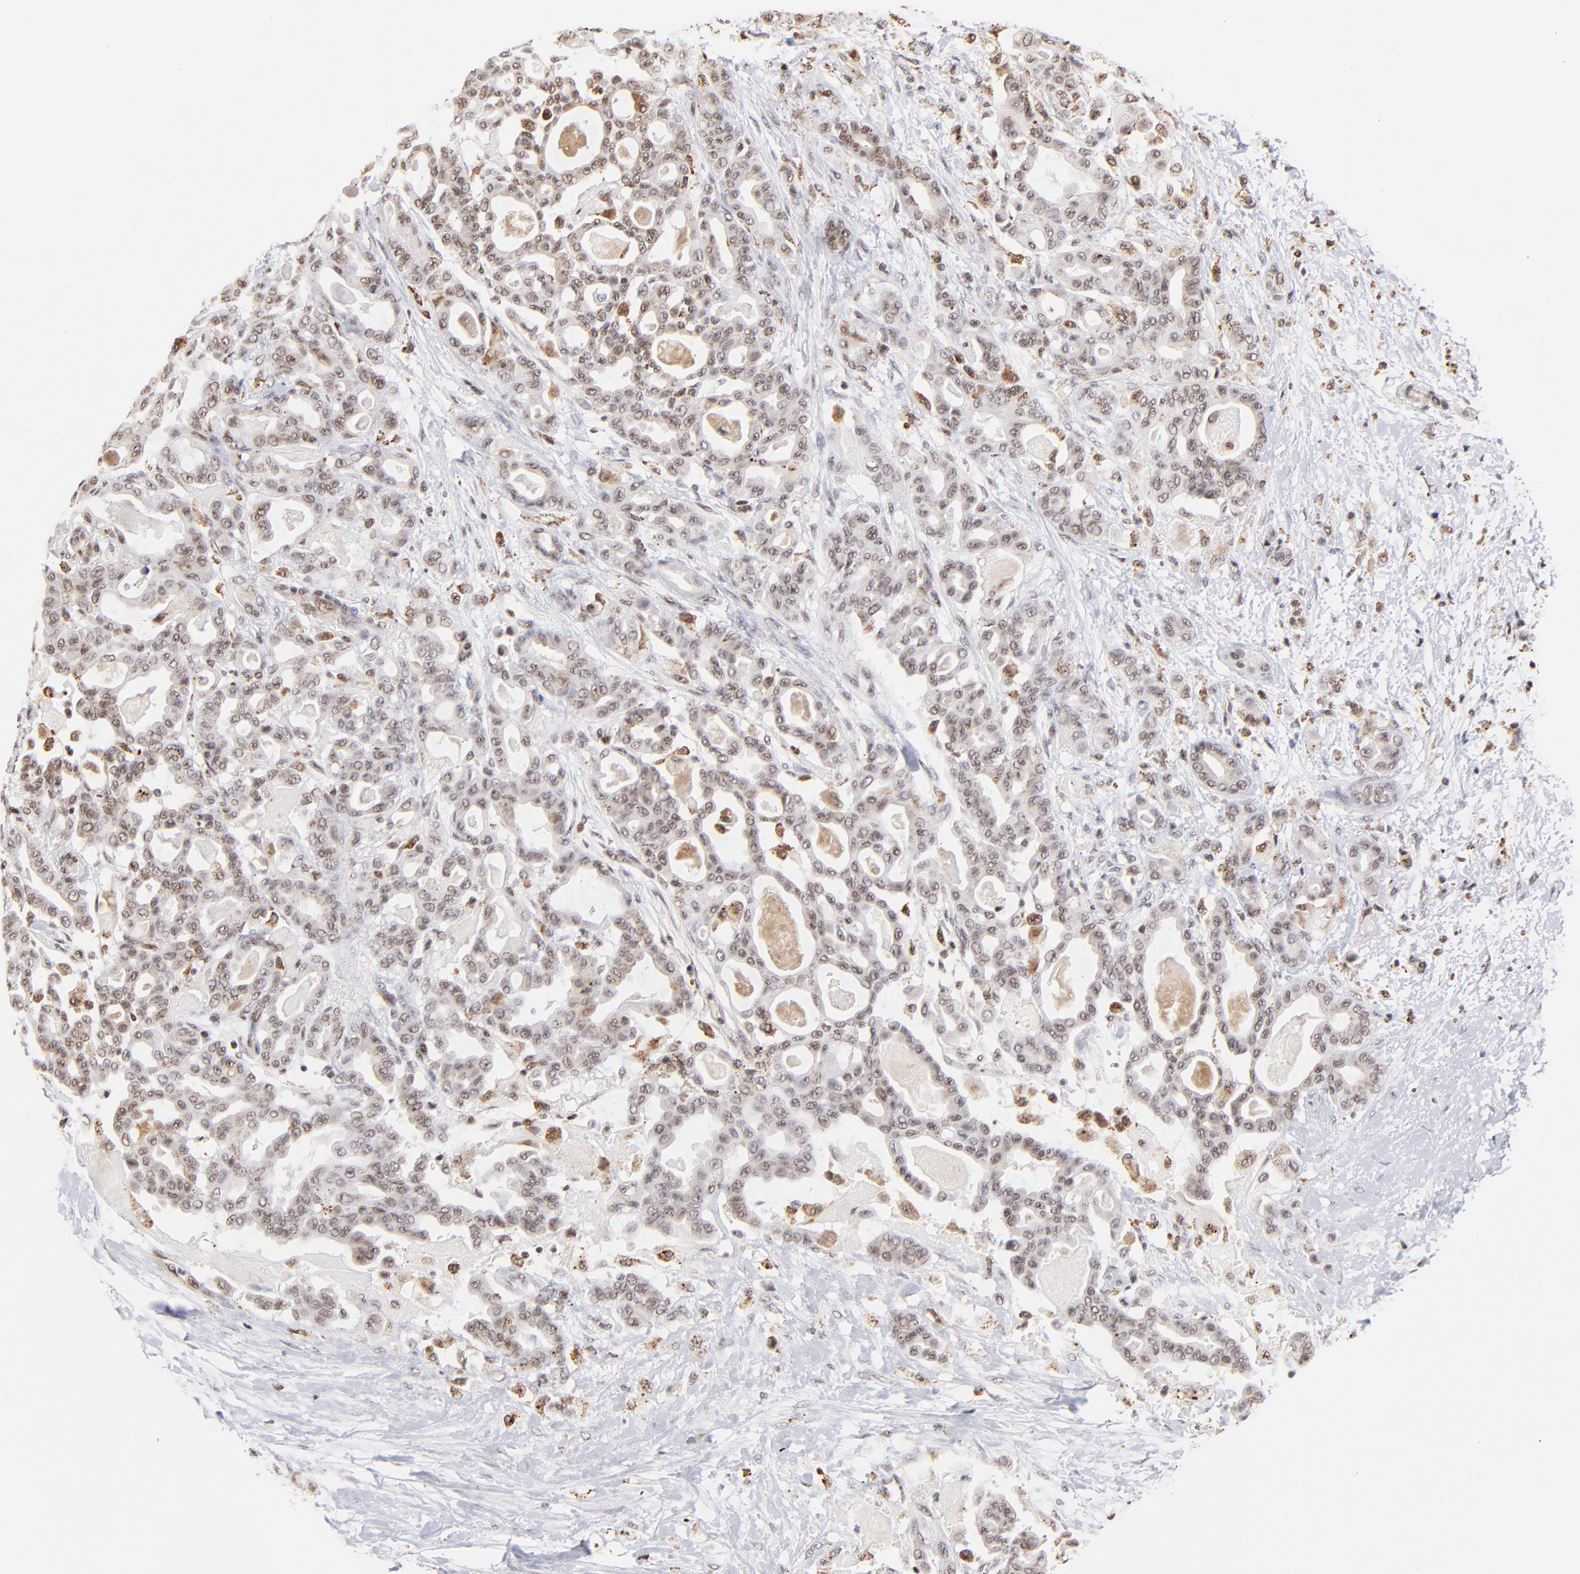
{"staining": {"intensity": "weak", "quantity": "25%-75%", "location": "nuclear"}, "tissue": "pancreatic cancer", "cell_type": "Tumor cells", "image_type": "cancer", "snomed": [{"axis": "morphology", "description": "Adenocarcinoma, NOS"}, {"axis": "topography", "description": "Pancreas"}], "caption": "This is a histology image of IHC staining of adenocarcinoma (pancreatic), which shows weak positivity in the nuclear of tumor cells.", "gene": "GABPA", "patient": {"sex": "male", "age": 63}}